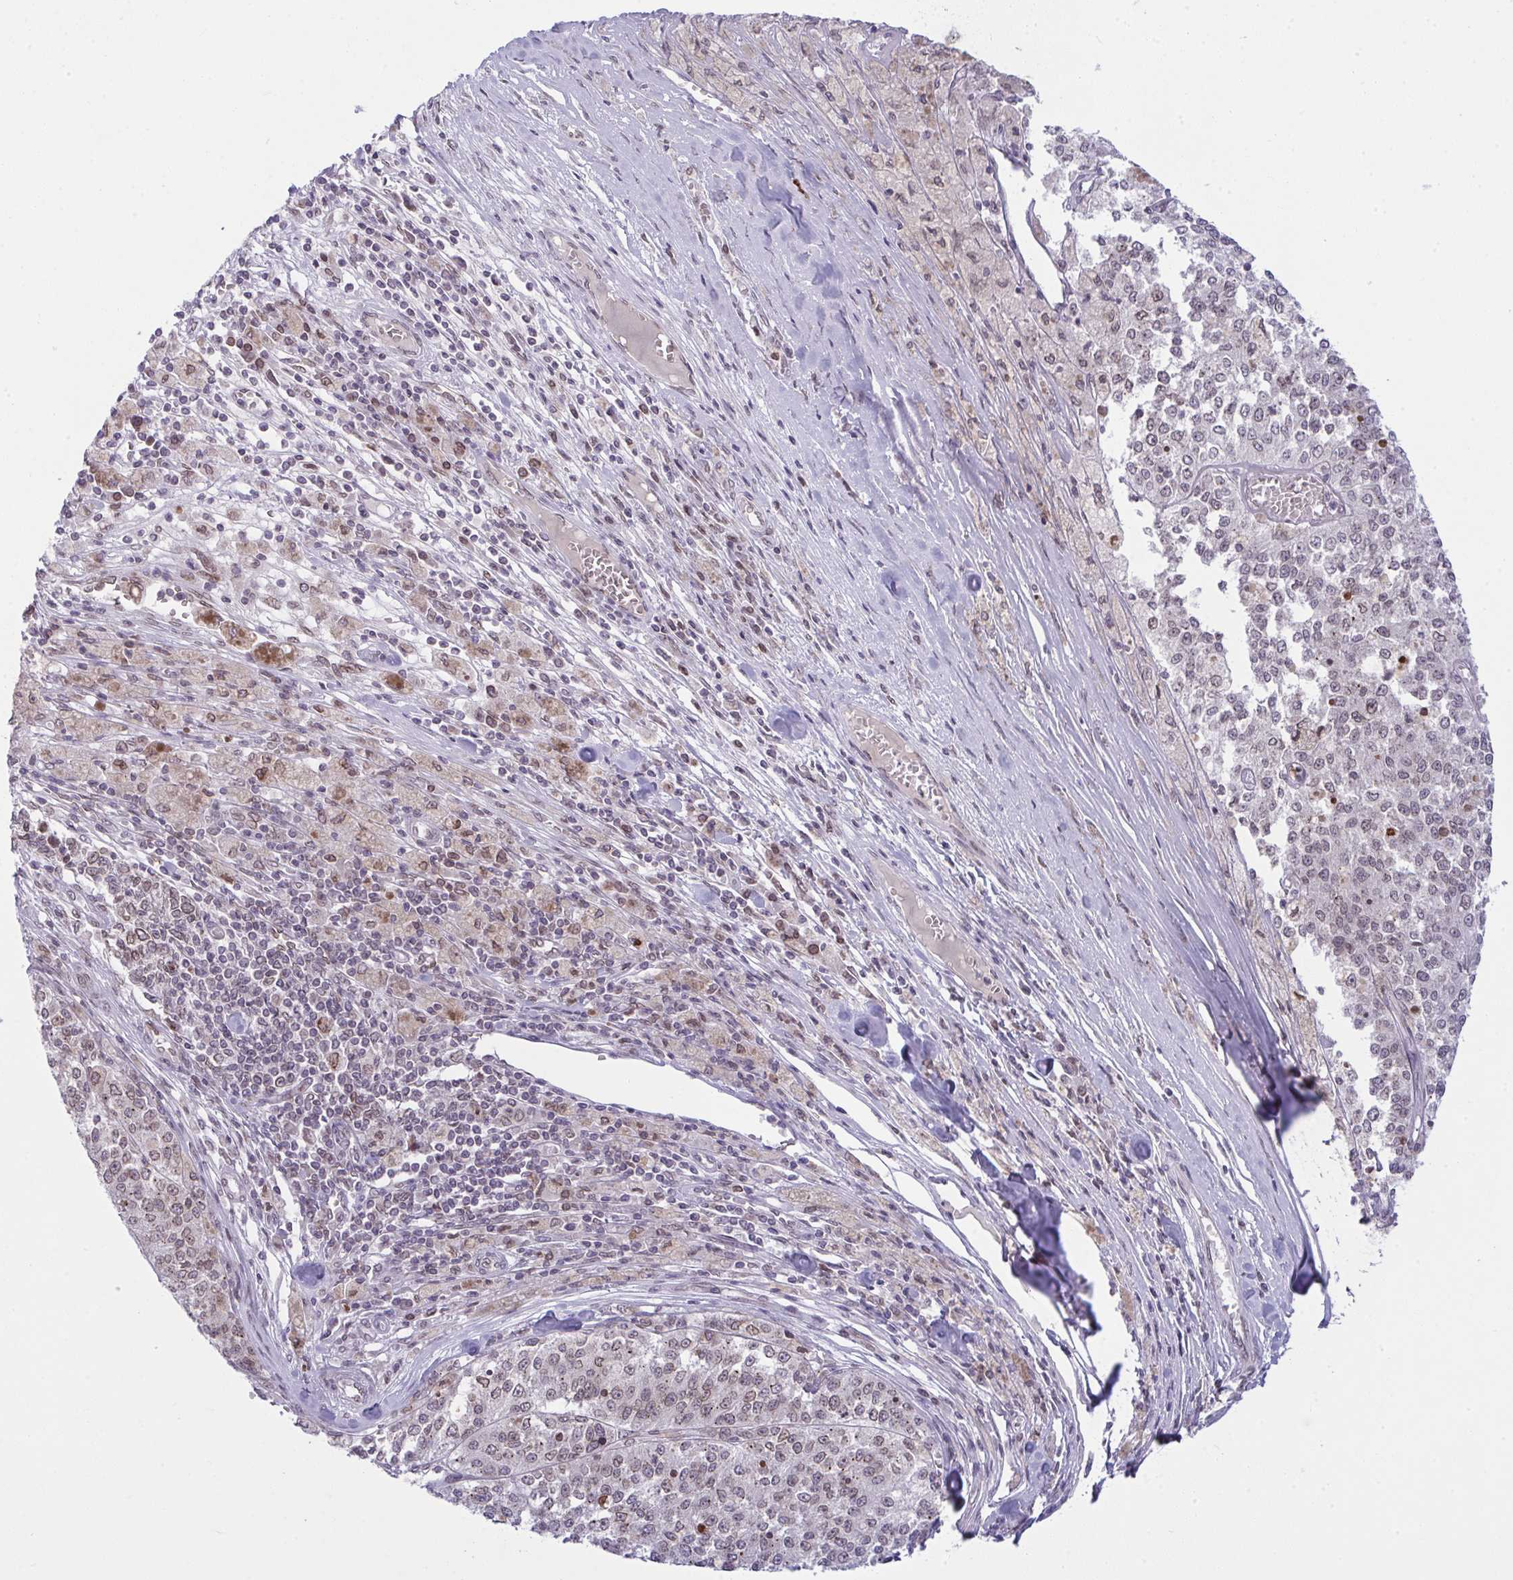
{"staining": {"intensity": "moderate", "quantity": "25%-75%", "location": "cytoplasmic/membranous,nuclear"}, "tissue": "melanoma", "cell_type": "Tumor cells", "image_type": "cancer", "snomed": [{"axis": "morphology", "description": "Malignant melanoma, Metastatic site"}, {"axis": "topography", "description": "Lymph node"}], "caption": "Immunohistochemical staining of human melanoma reveals moderate cytoplasmic/membranous and nuclear protein expression in approximately 25%-75% of tumor cells.", "gene": "RANBP2", "patient": {"sex": "female", "age": 64}}